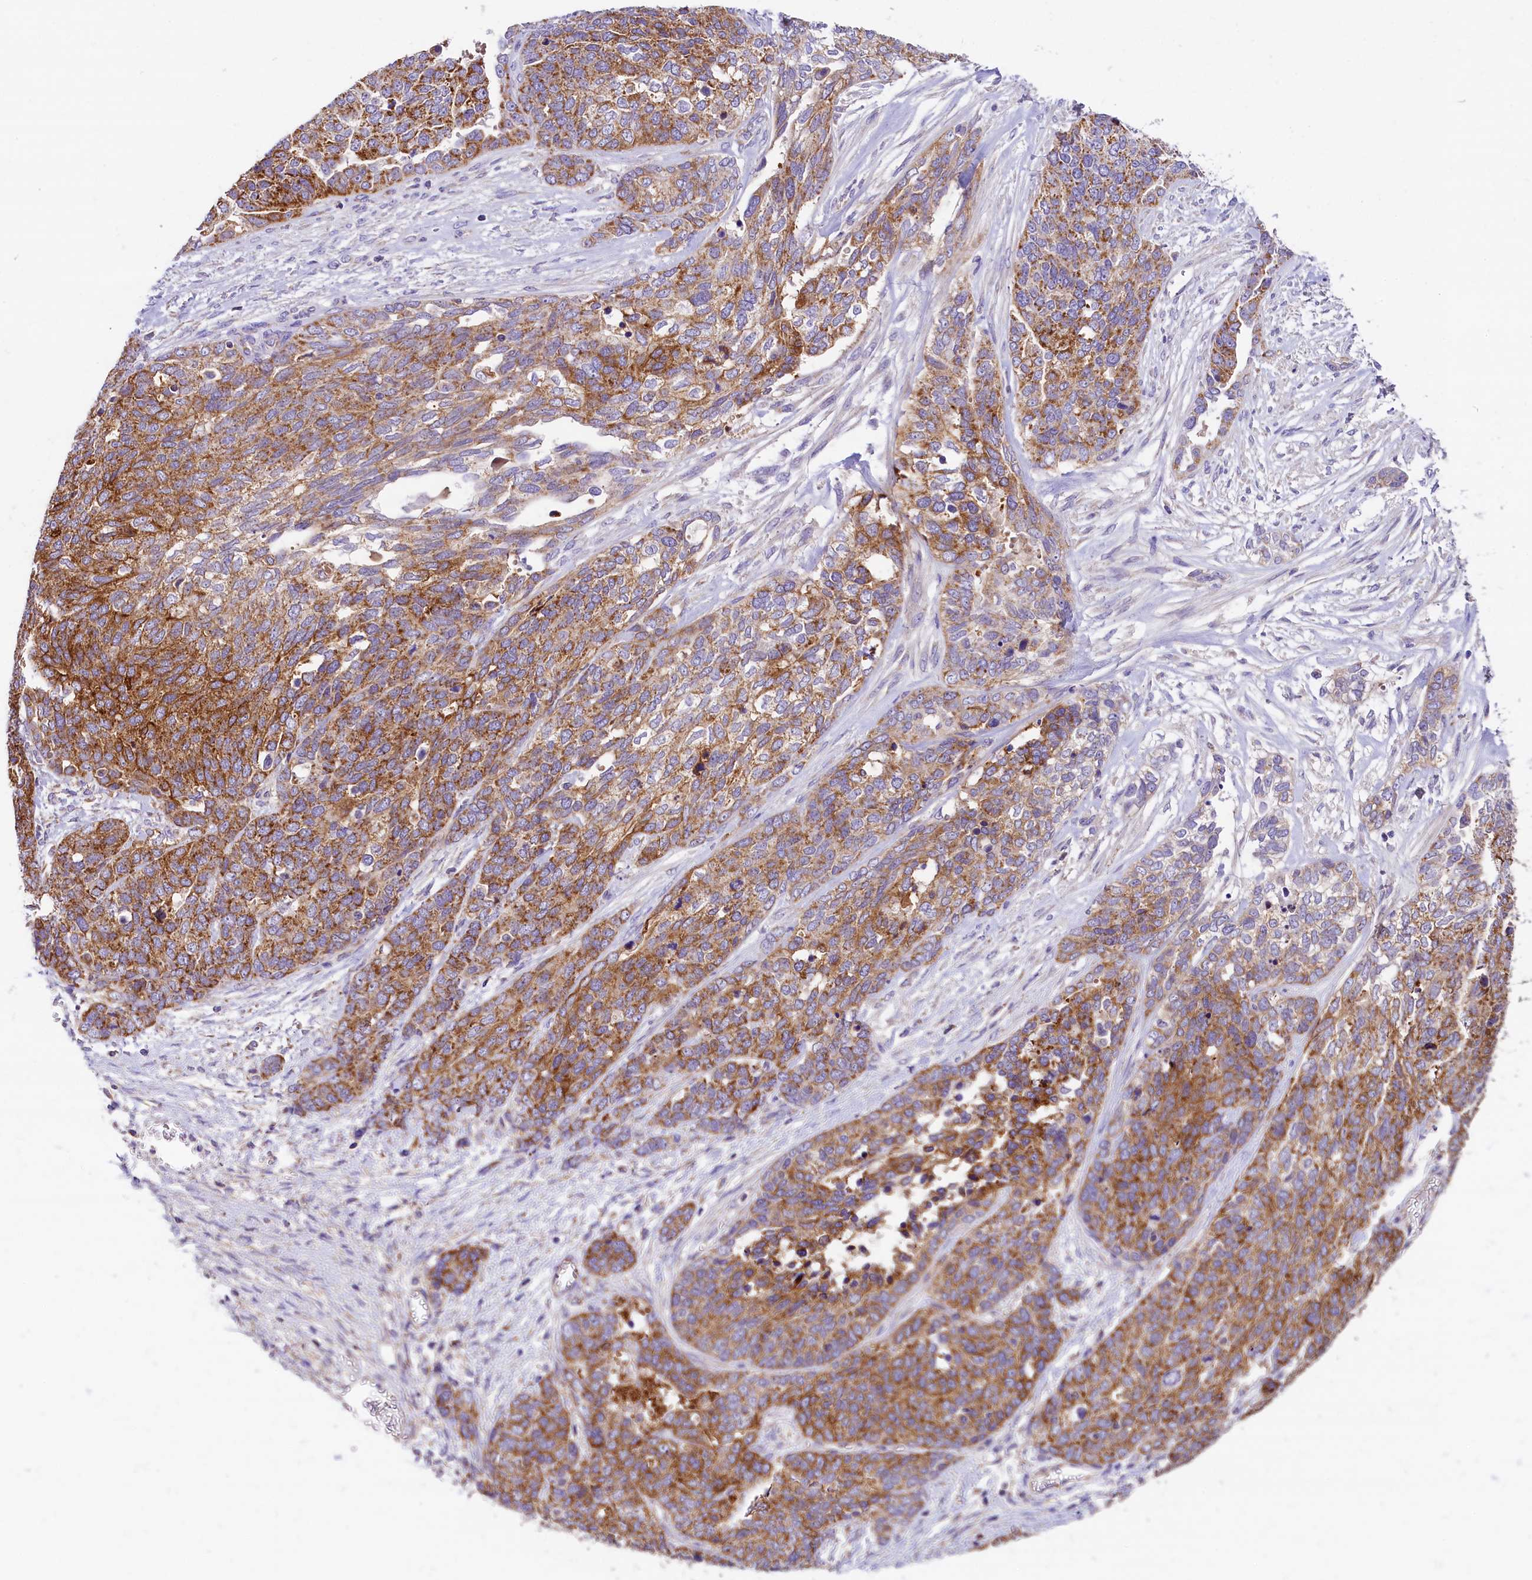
{"staining": {"intensity": "moderate", "quantity": ">75%", "location": "cytoplasmic/membranous"}, "tissue": "ovarian cancer", "cell_type": "Tumor cells", "image_type": "cancer", "snomed": [{"axis": "morphology", "description": "Cystadenocarcinoma, serous, NOS"}, {"axis": "topography", "description": "Ovary"}], "caption": "About >75% of tumor cells in ovarian serous cystadenocarcinoma show moderate cytoplasmic/membranous protein positivity as visualized by brown immunohistochemical staining.", "gene": "PMPCB", "patient": {"sex": "female", "age": 44}}